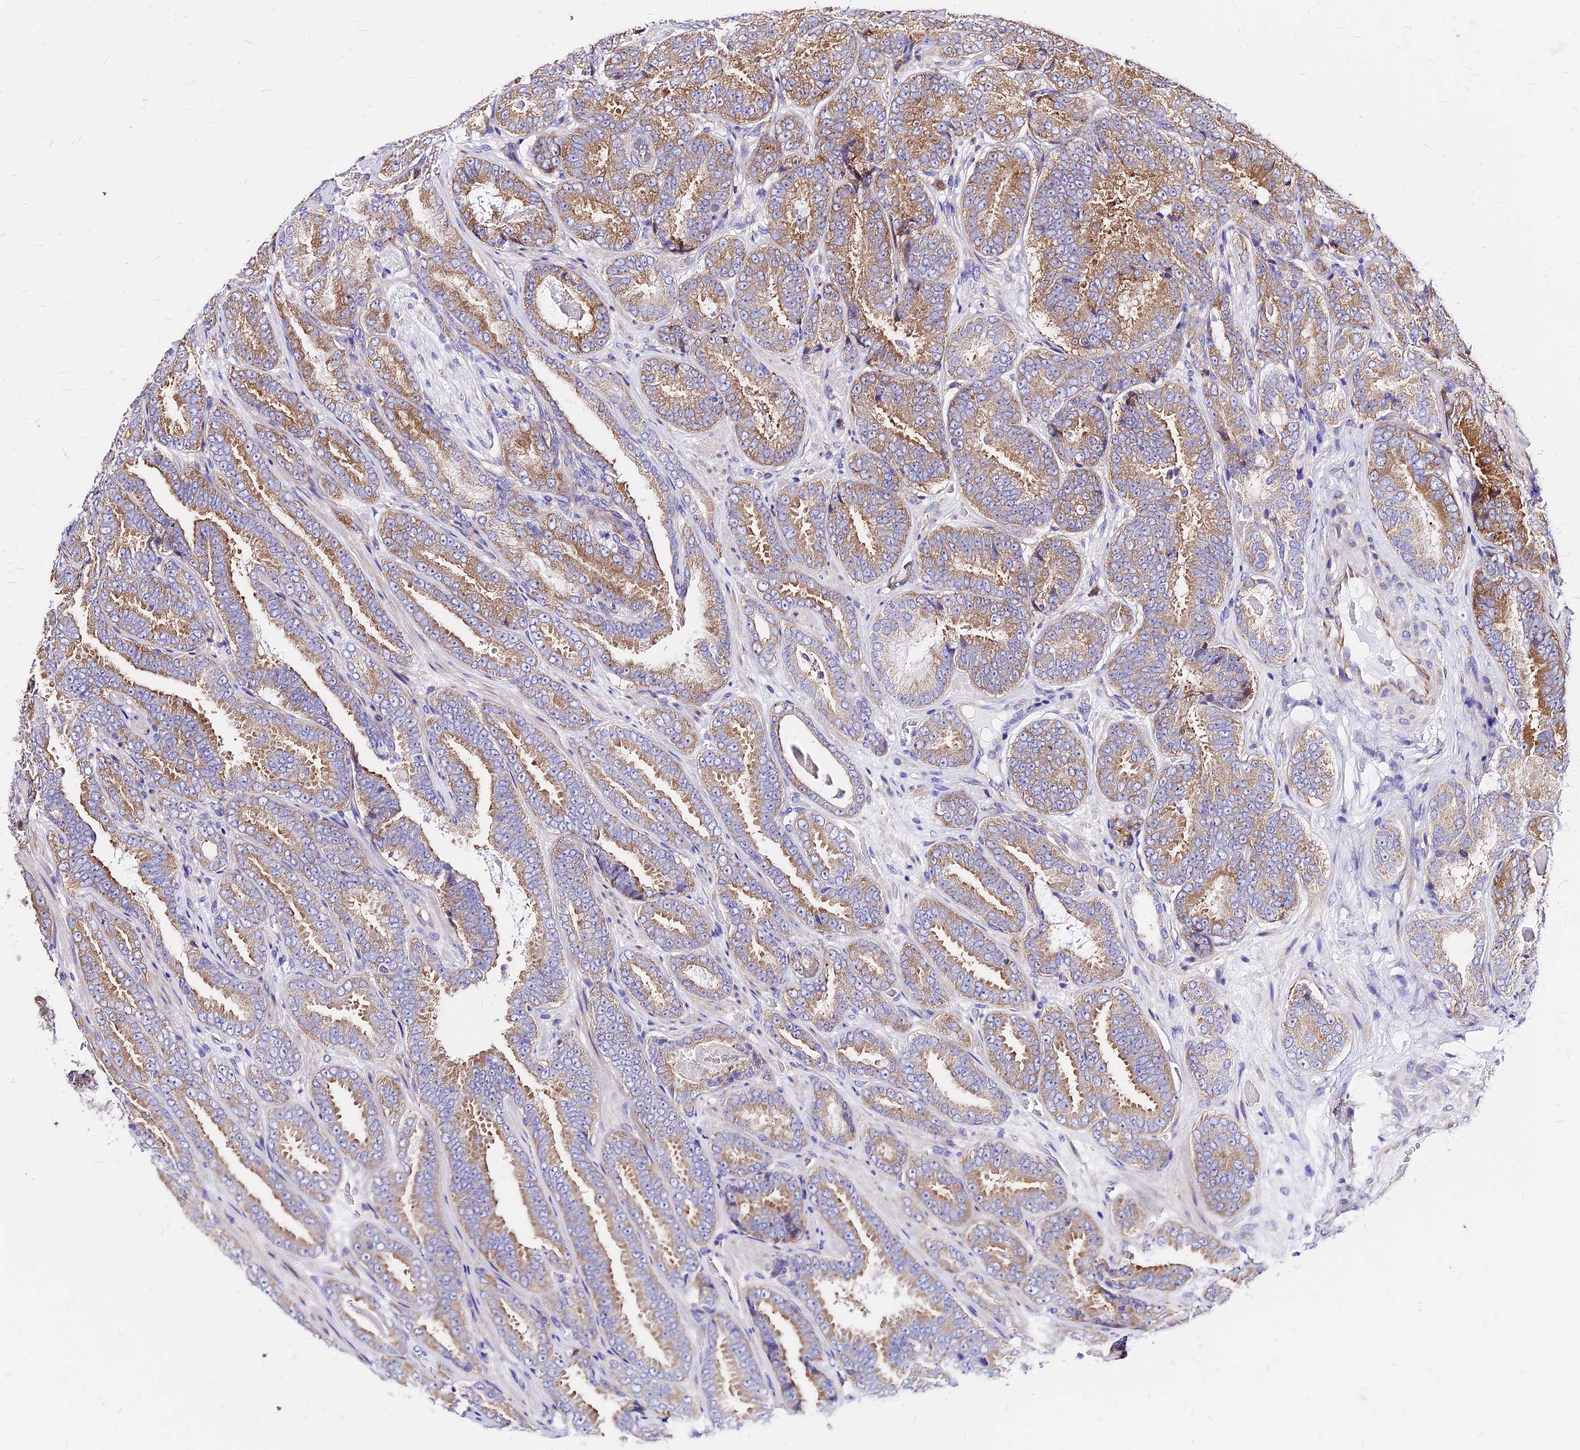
{"staining": {"intensity": "moderate", "quantity": ">75%", "location": "cytoplasmic/membranous"}, "tissue": "prostate cancer", "cell_type": "Tumor cells", "image_type": "cancer", "snomed": [{"axis": "morphology", "description": "Adenocarcinoma, High grade"}, {"axis": "topography", "description": "Prostate"}], "caption": "There is medium levels of moderate cytoplasmic/membranous staining in tumor cells of prostate cancer, as demonstrated by immunohistochemical staining (brown color).", "gene": "RPL19", "patient": {"sex": "male", "age": 72}}